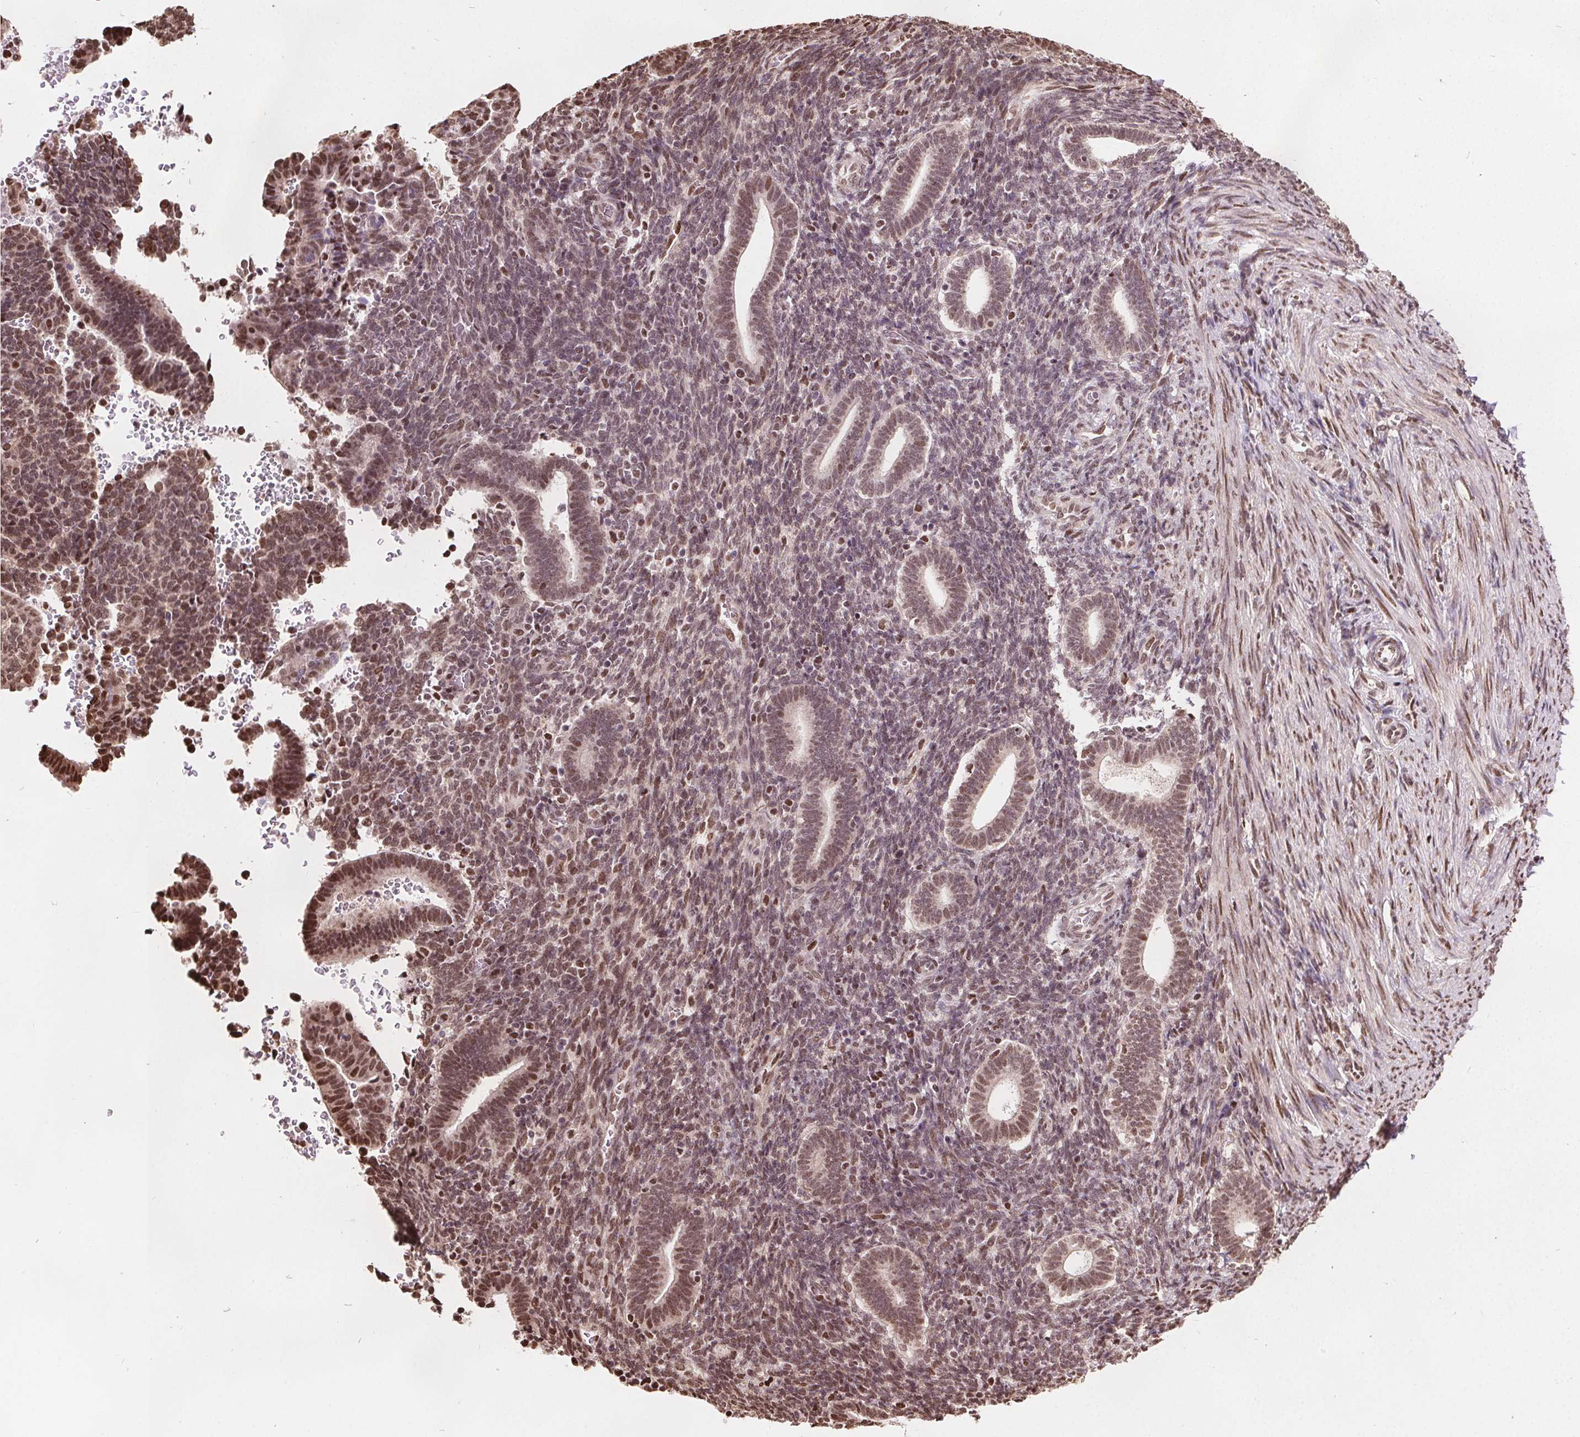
{"staining": {"intensity": "moderate", "quantity": ">75%", "location": "nuclear"}, "tissue": "endometrium", "cell_type": "Cells in endometrial stroma", "image_type": "normal", "snomed": [{"axis": "morphology", "description": "Normal tissue, NOS"}, {"axis": "topography", "description": "Endometrium"}], "caption": "IHC of benign human endometrium displays medium levels of moderate nuclear staining in about >75% of cells in endometrial stroma.", "gene": "ISLR2", "patient": {"sex": "female", "age": 34}}